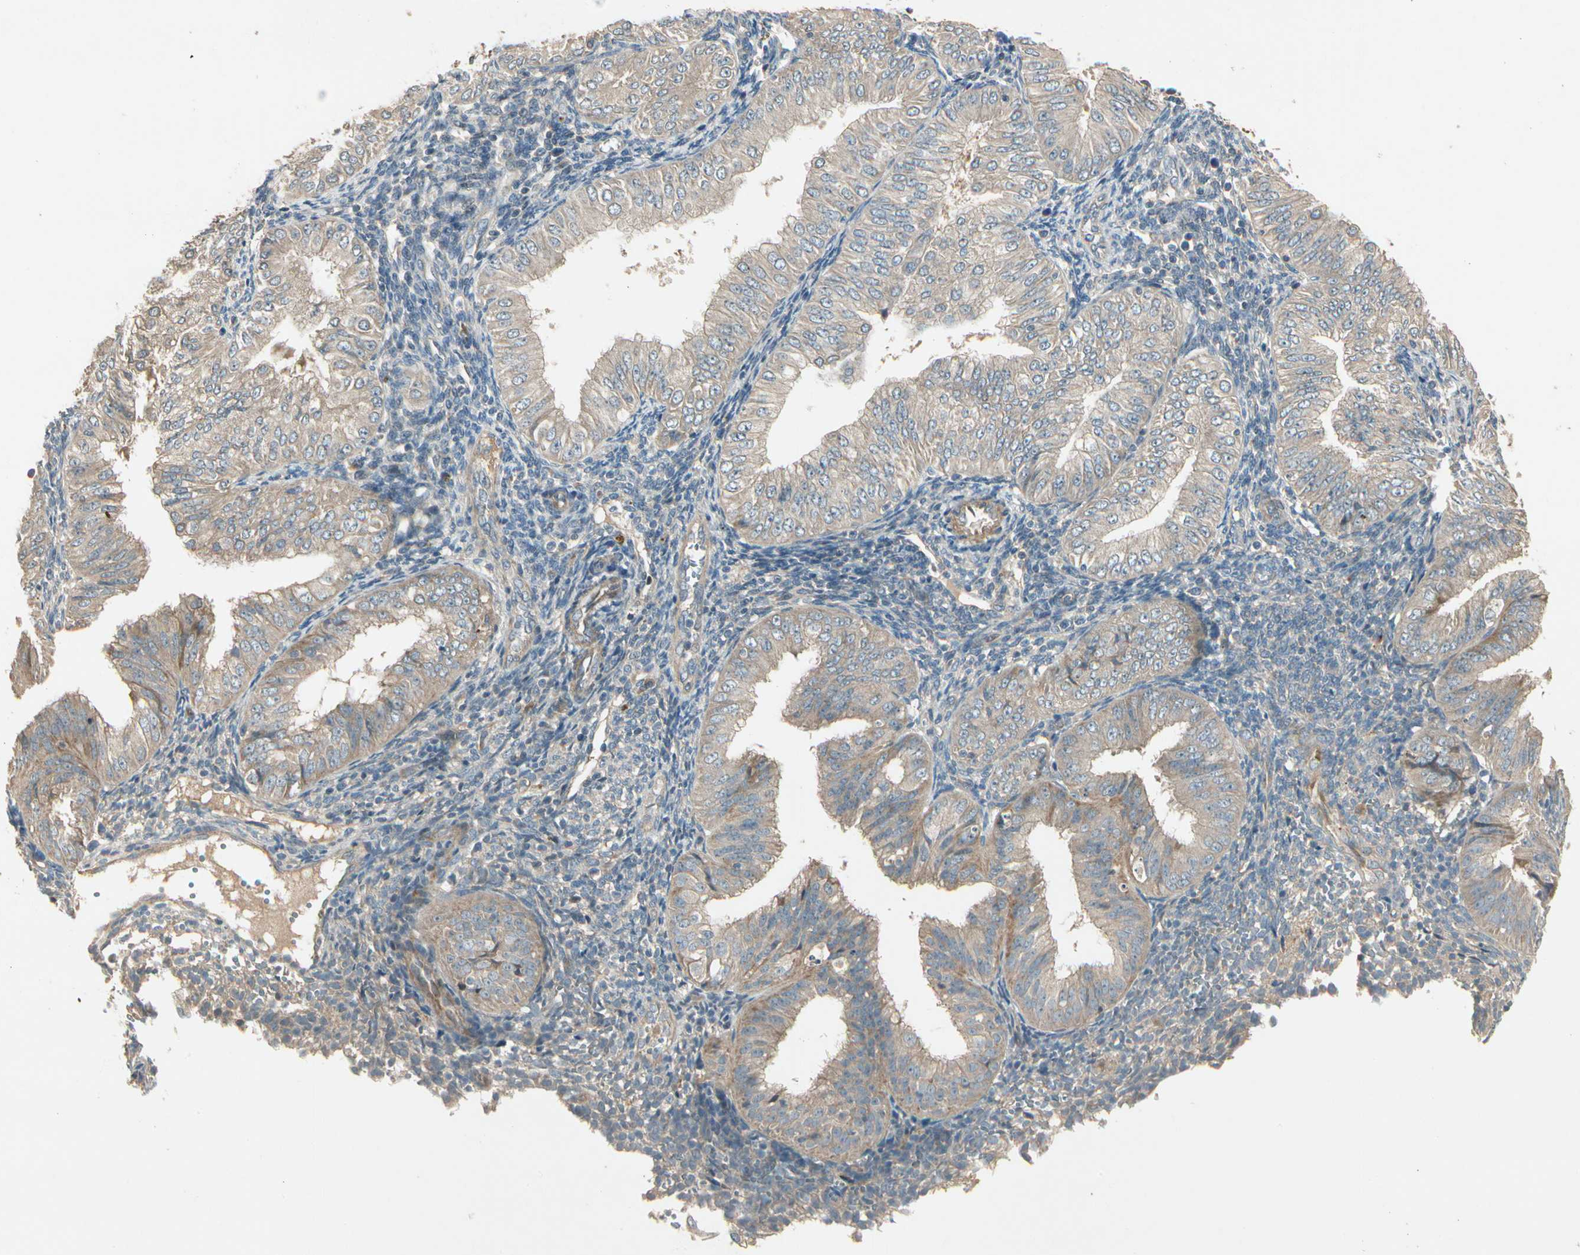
{"staining": {"intensity": "weak", "quantity": ">75%", "location": "cytoplasmic/membranous"}, "tissue": "endometrial cancer", "cell_type": "Tumor cells", "image_type": "cancer", "snomed": [{"axis": "morphology", "description": "Normal tissue, NOS"}, {"axis": "morphology", "description": "Adenocarcinoma, NOS"}, {"axis": "topography", "description": "Endometrium"}], "caption": "High-magnification brightfield microscopy of endometrial adenocarcinoma stained with DAB (3,3'-diaminobenzidine) (brown) and counterstained with hematoxylin (blue). tumor cells exhibit weak cytoplasmic/membranous staining is seen in approximately>75% of cells.", "gene": "ACVR1", "patient": {"sex": "female", "age": 53}}